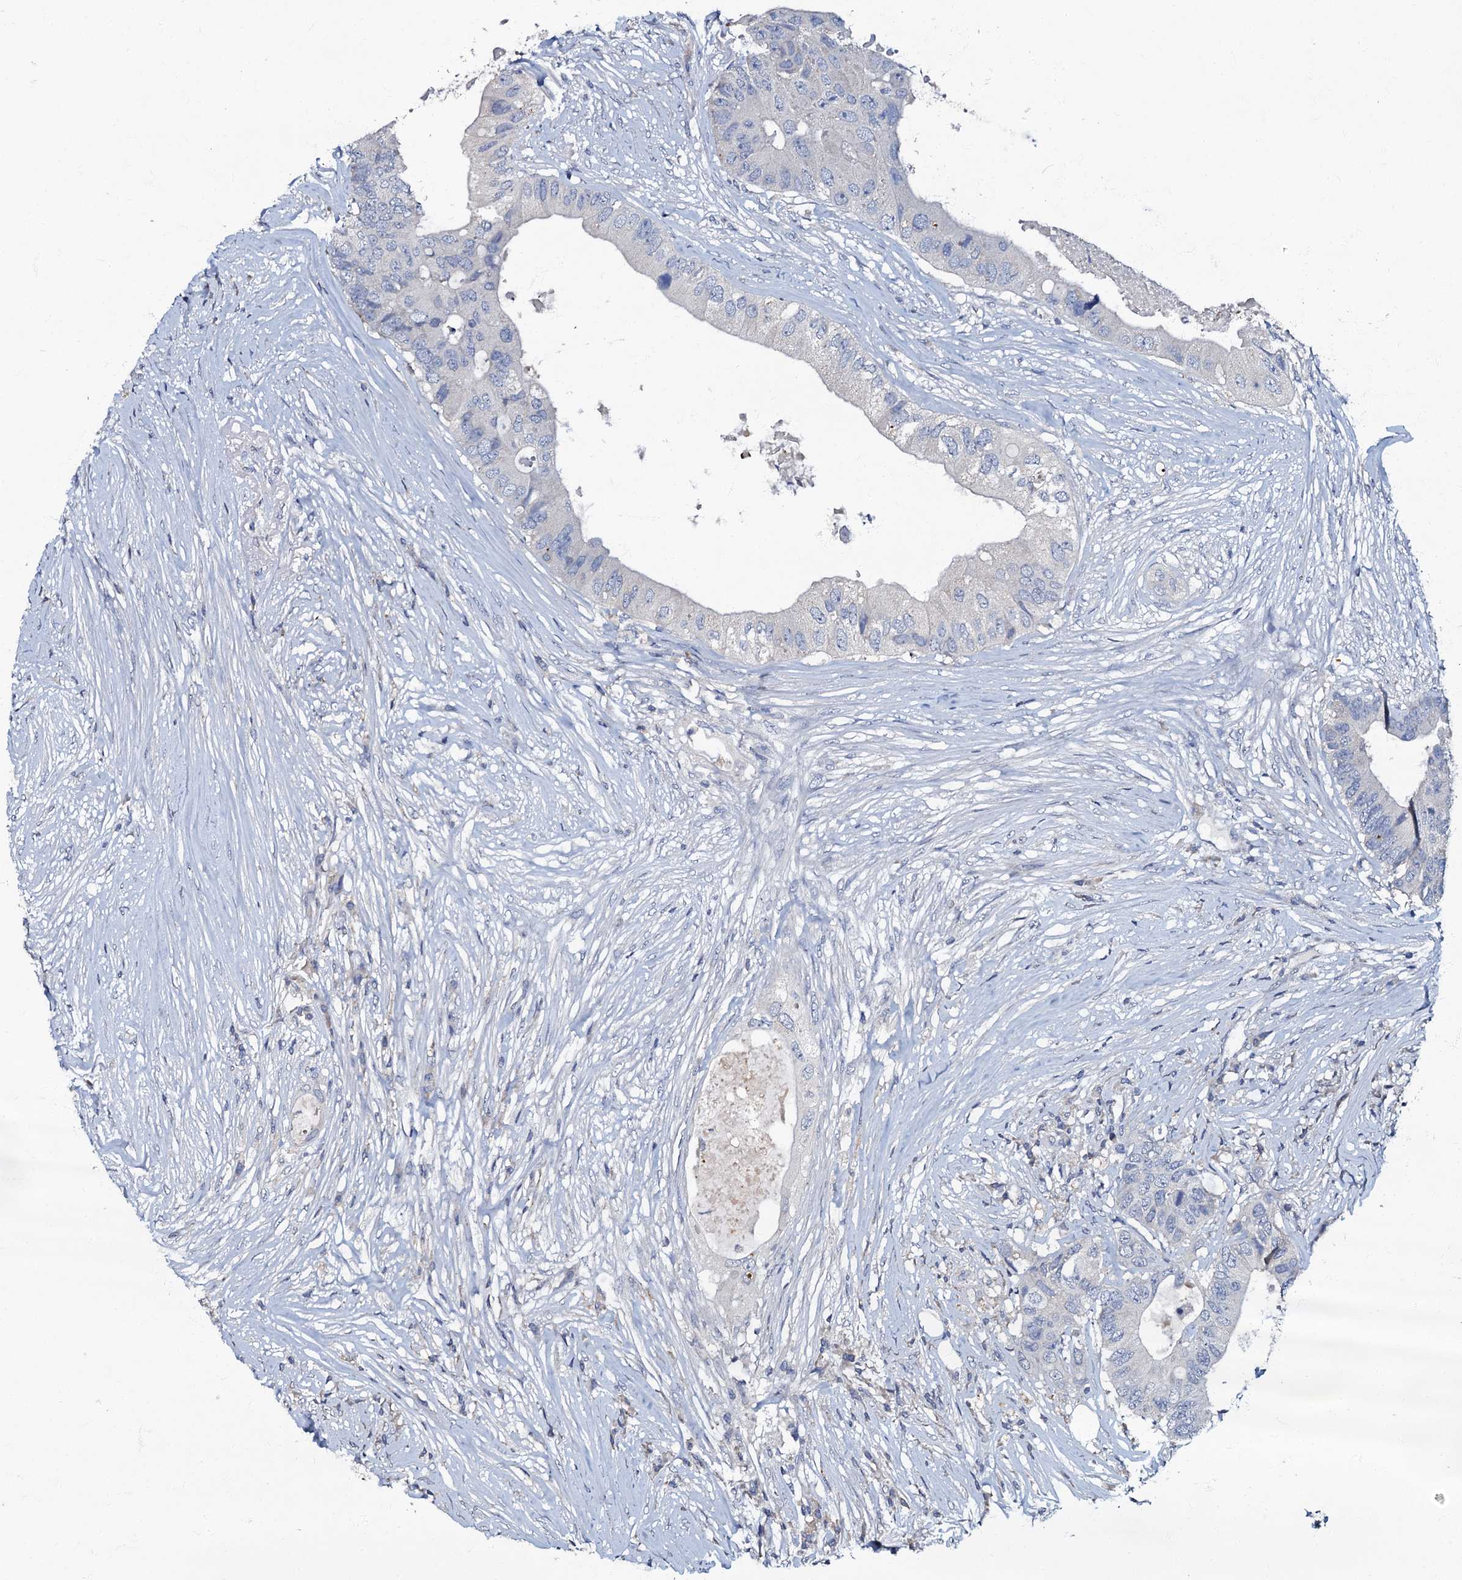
{"staining": {"intensity": "negative", "quantity": "none", "location": "none"}, "tissue": "colorectal cancer", "cell_type": "Tumor cells", "image_type": "cancer", "snomed": [{"axis": "morphology", "description": "Adenocarcinoma, NOS"}, {"axis": "topography", "description": "Colon"}], "caption": "This is an immunohistochemistry photomicrograph of adenocarcinoma (colorectal). There is no expression in tumor cells.", "gene": "OLAH", "patient": {"sex": "male", "age": 71}}